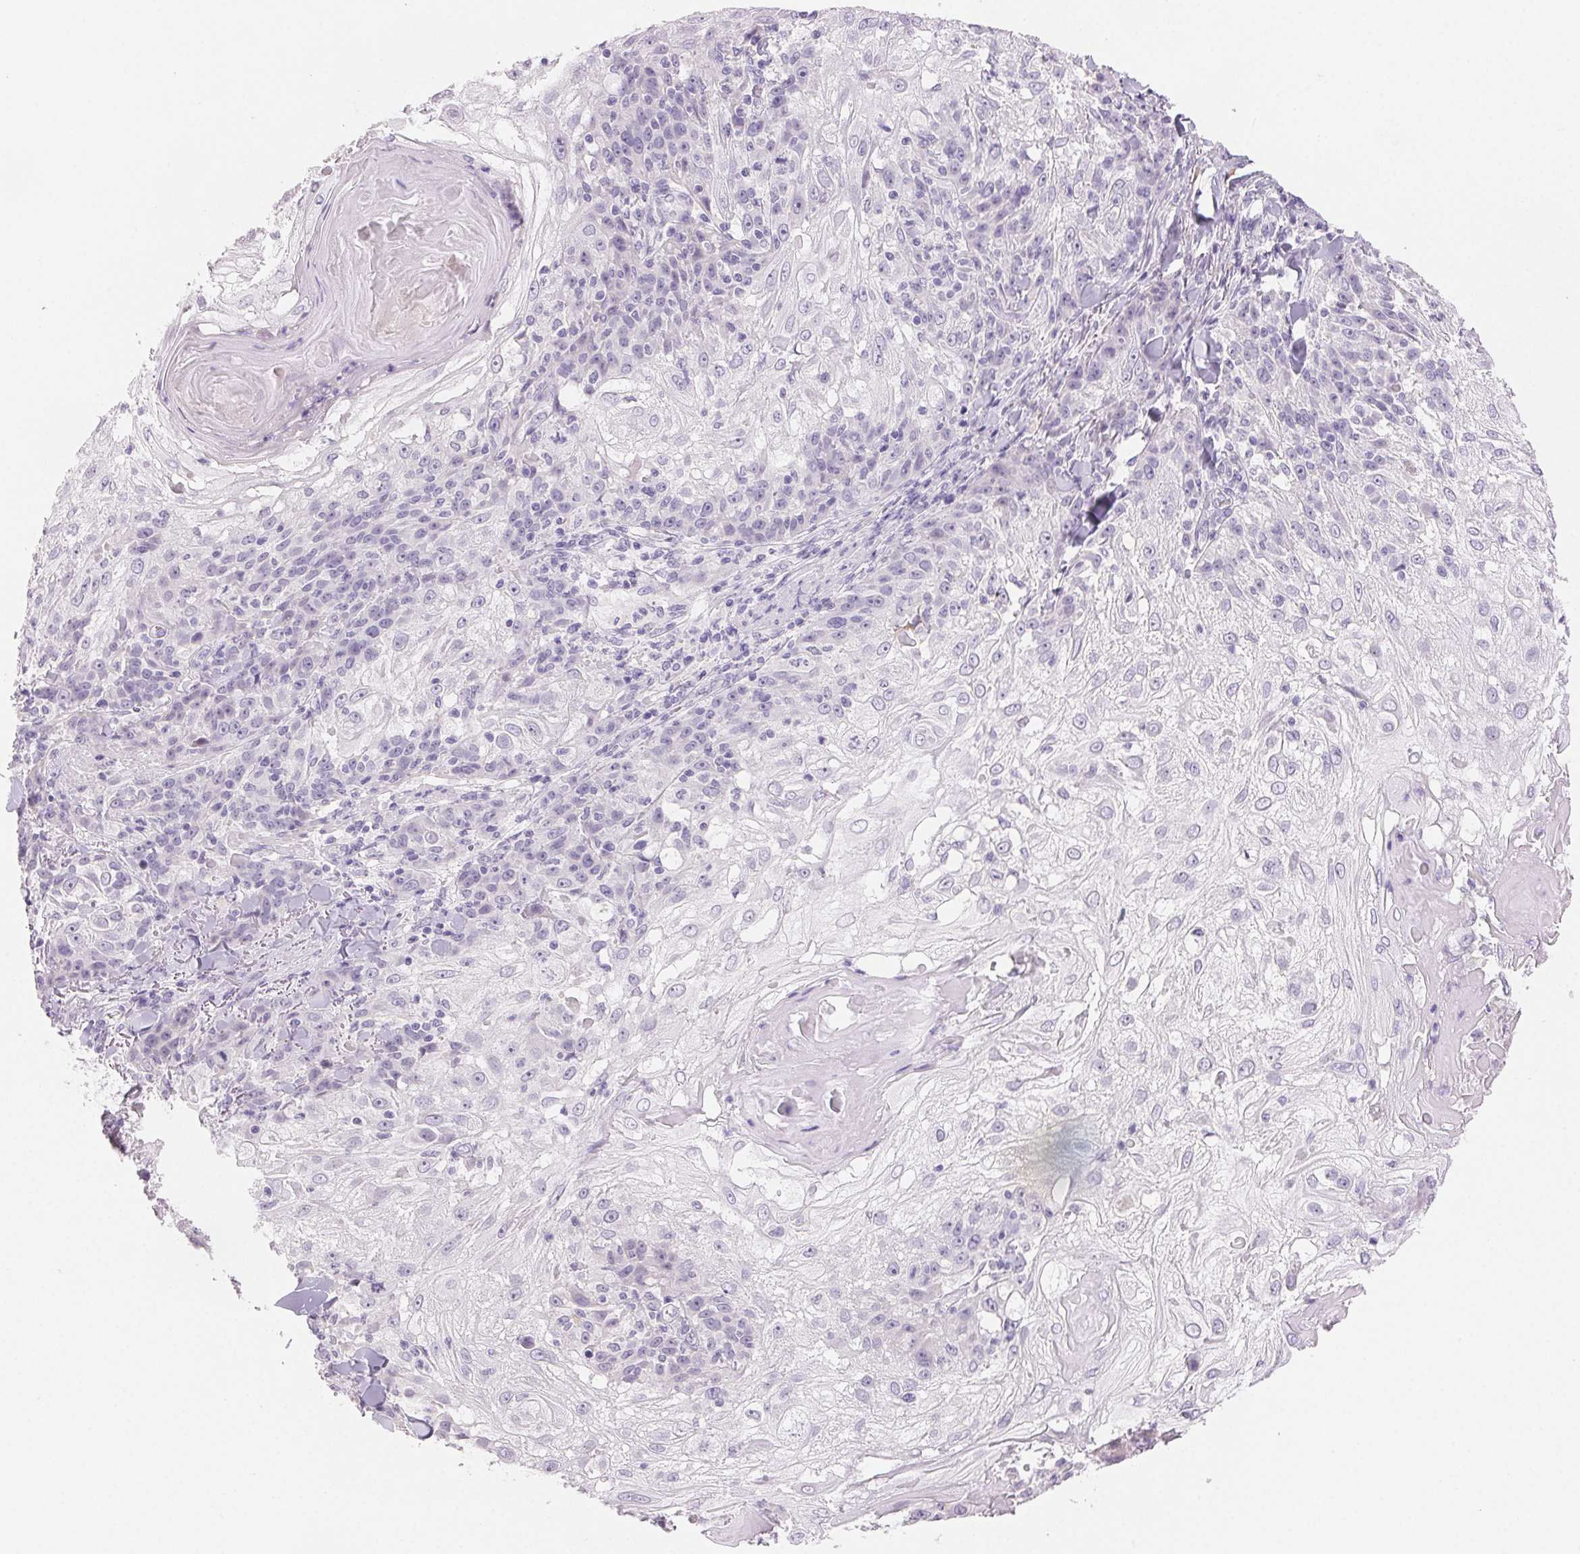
{"staining": {"intensity": "negative", "quantity": "none", "location": "none"}, "tissue": "skin cancer", "cell_type": "Tumor cells", "image_type": "cancer", "snomed": [{"axis": "morphology", "description": "Normal tissue, NOS"}, {"axis": "morphology", "description": "Squamous cell carcinoma, NOS"}, {"axis": "topography", "description": "Skin"}], "caption": "There is no significant positivity in tumor cells of skin cancer.", "gene": "BPIFB2", "patient": {"sex": "female", "age": 83}}